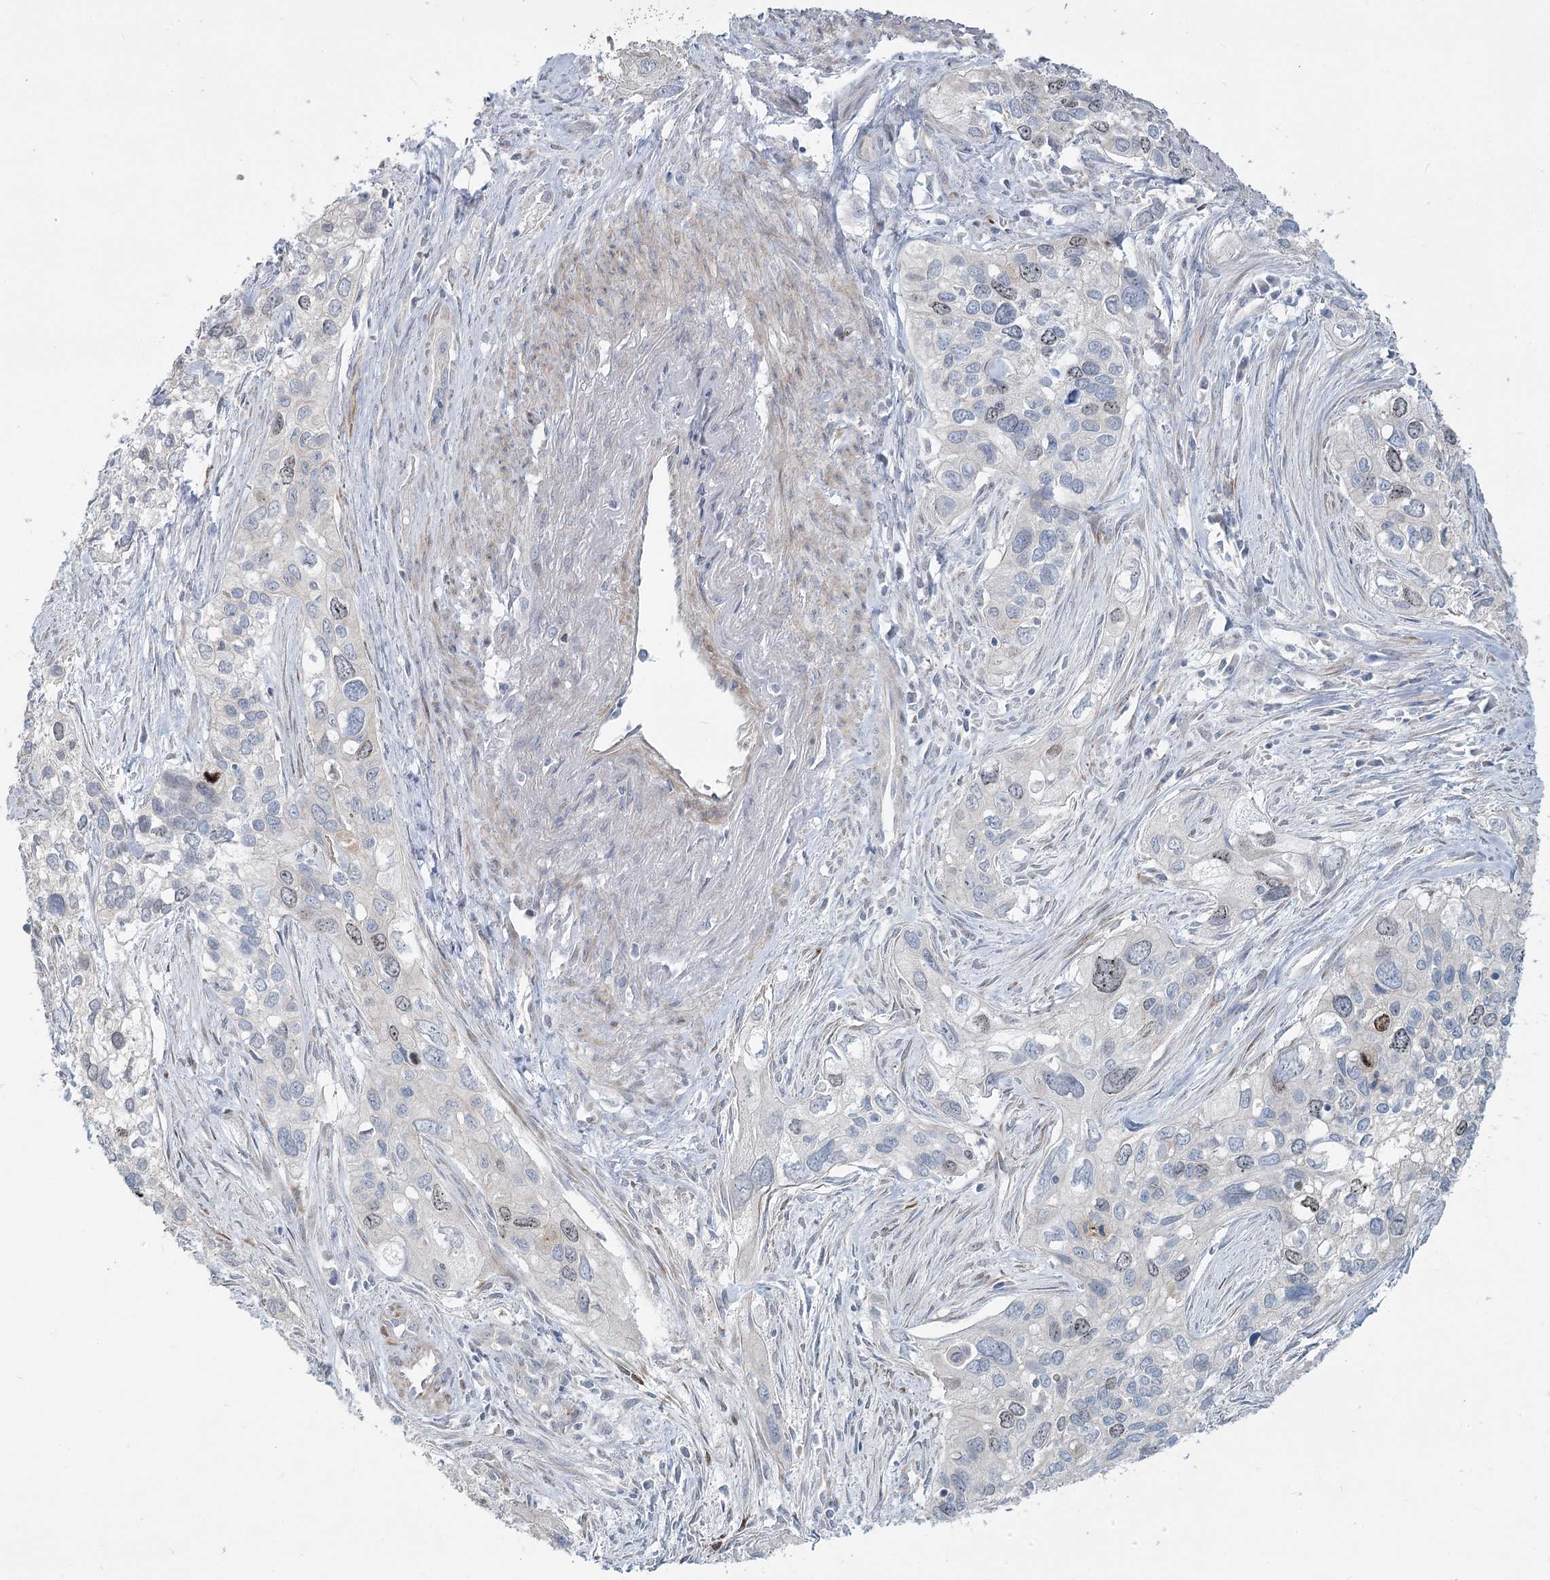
{"staining": {"intensity": "weak", "quantity": "<25%", "location": "nuclear"}, "tissue": "cervical cancer", "cell_type": "Tumor cells", "image_type": "cancer", "snomed": [{"axis": "morphology", "description": "Squamous cell carcinoma, NOS"}, {"axis": "topography", "description": "Cervix"}], "caption": "This is an IHC photomicrograph of cervical squamous cell carcinoma. There is no expression in tumor cells.", "gene": "ABITRAM", "patient": {"sex": "female", "age": 55}}